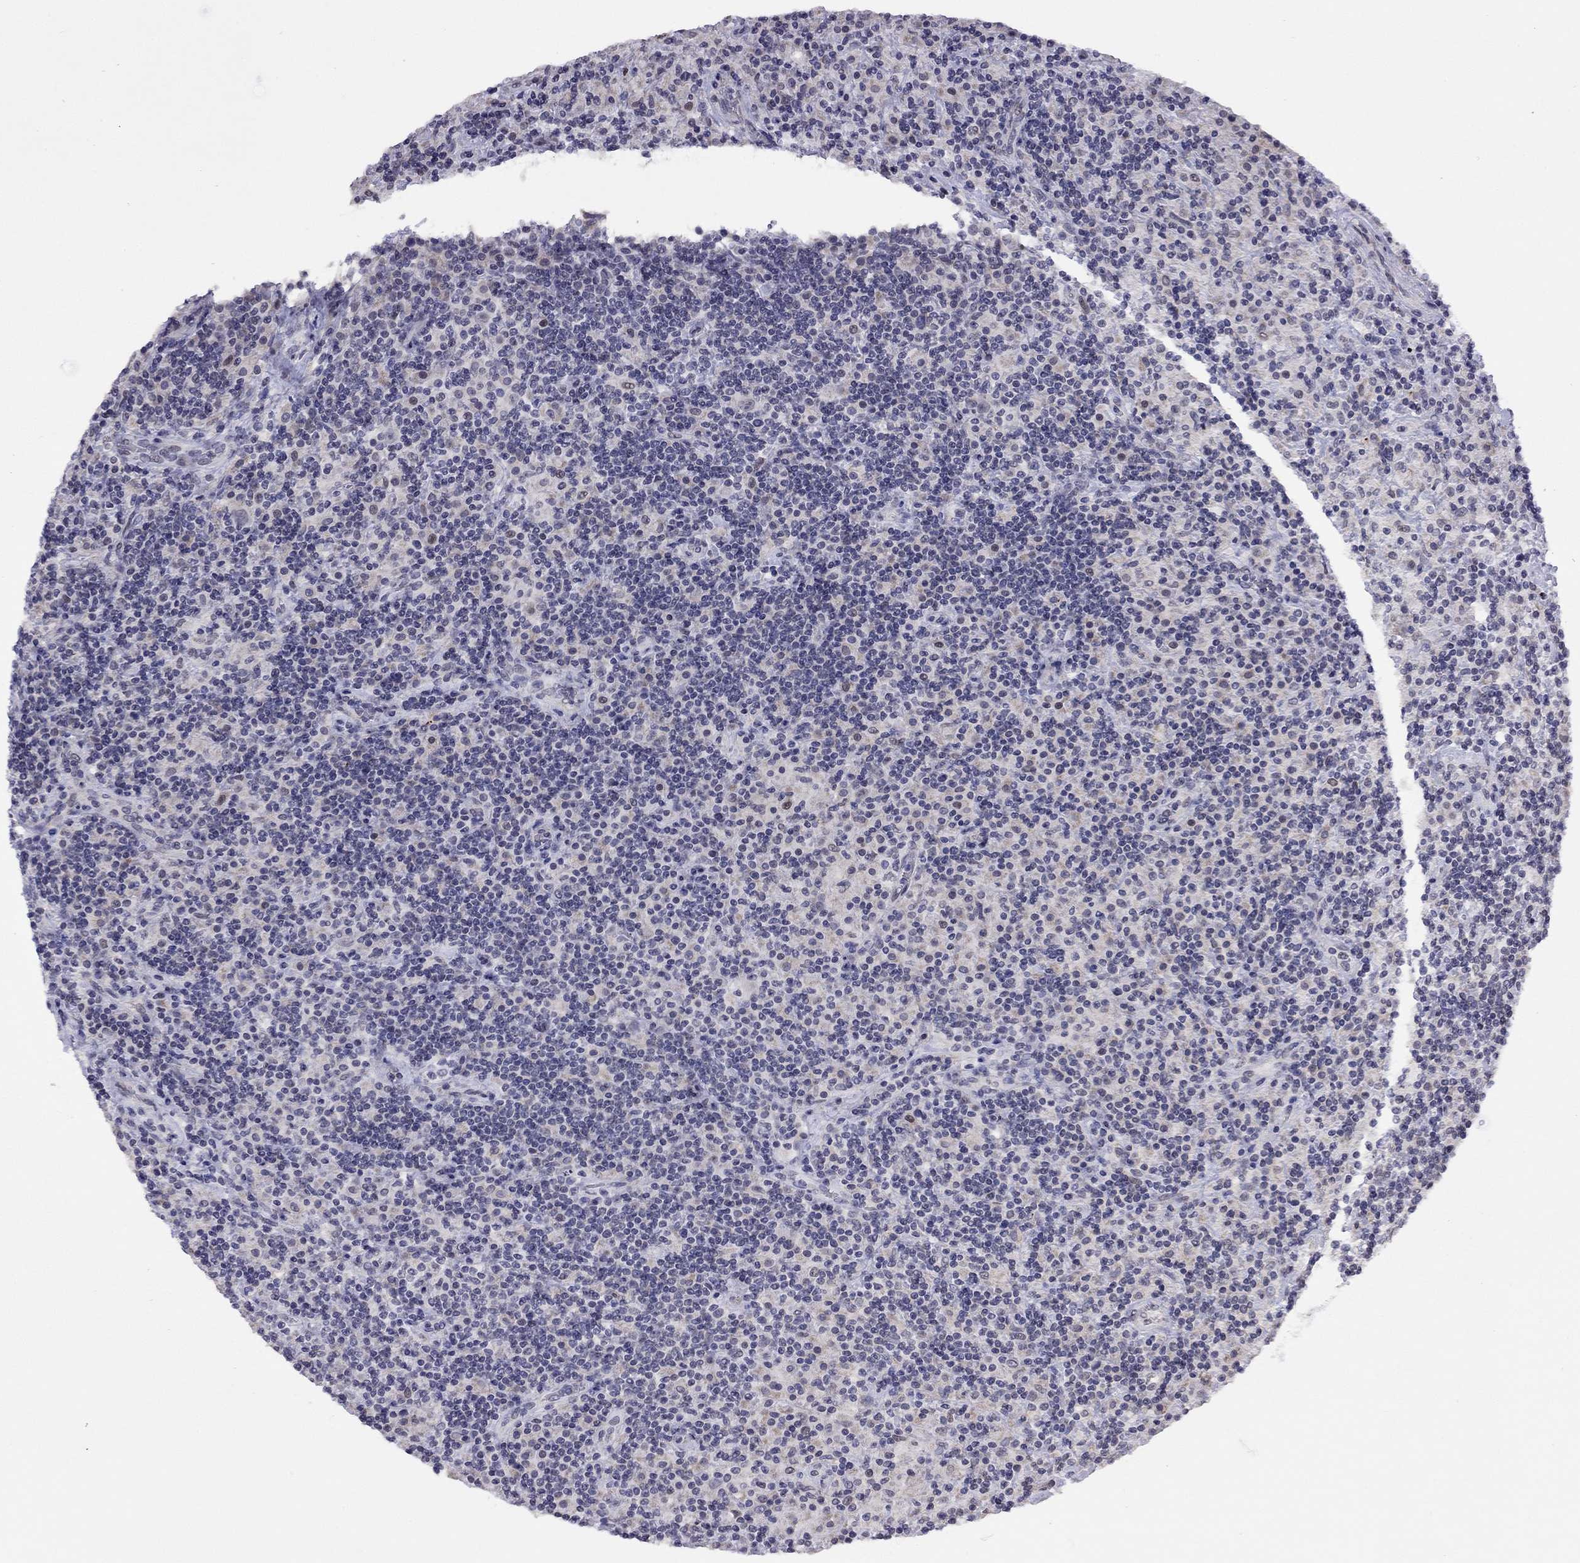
{"staining": {"intensity": "negative", "quantity": "none", "location": "none"}, "tissue": "lymphoma", "cell_type": "Tumor cells", "image_type": "cancer", "snomed": [{"axis": "morphology", "description": "Hodgkin's disease, NOS"}, {"axis": "topography", "description": "Lymph node"}], "caption": "Immunohistochemistry of Hodgkin's disease exhibits no expression in tumor cells.", "gene": "HES5", "patient": {"sex": "male", "age": 70}}